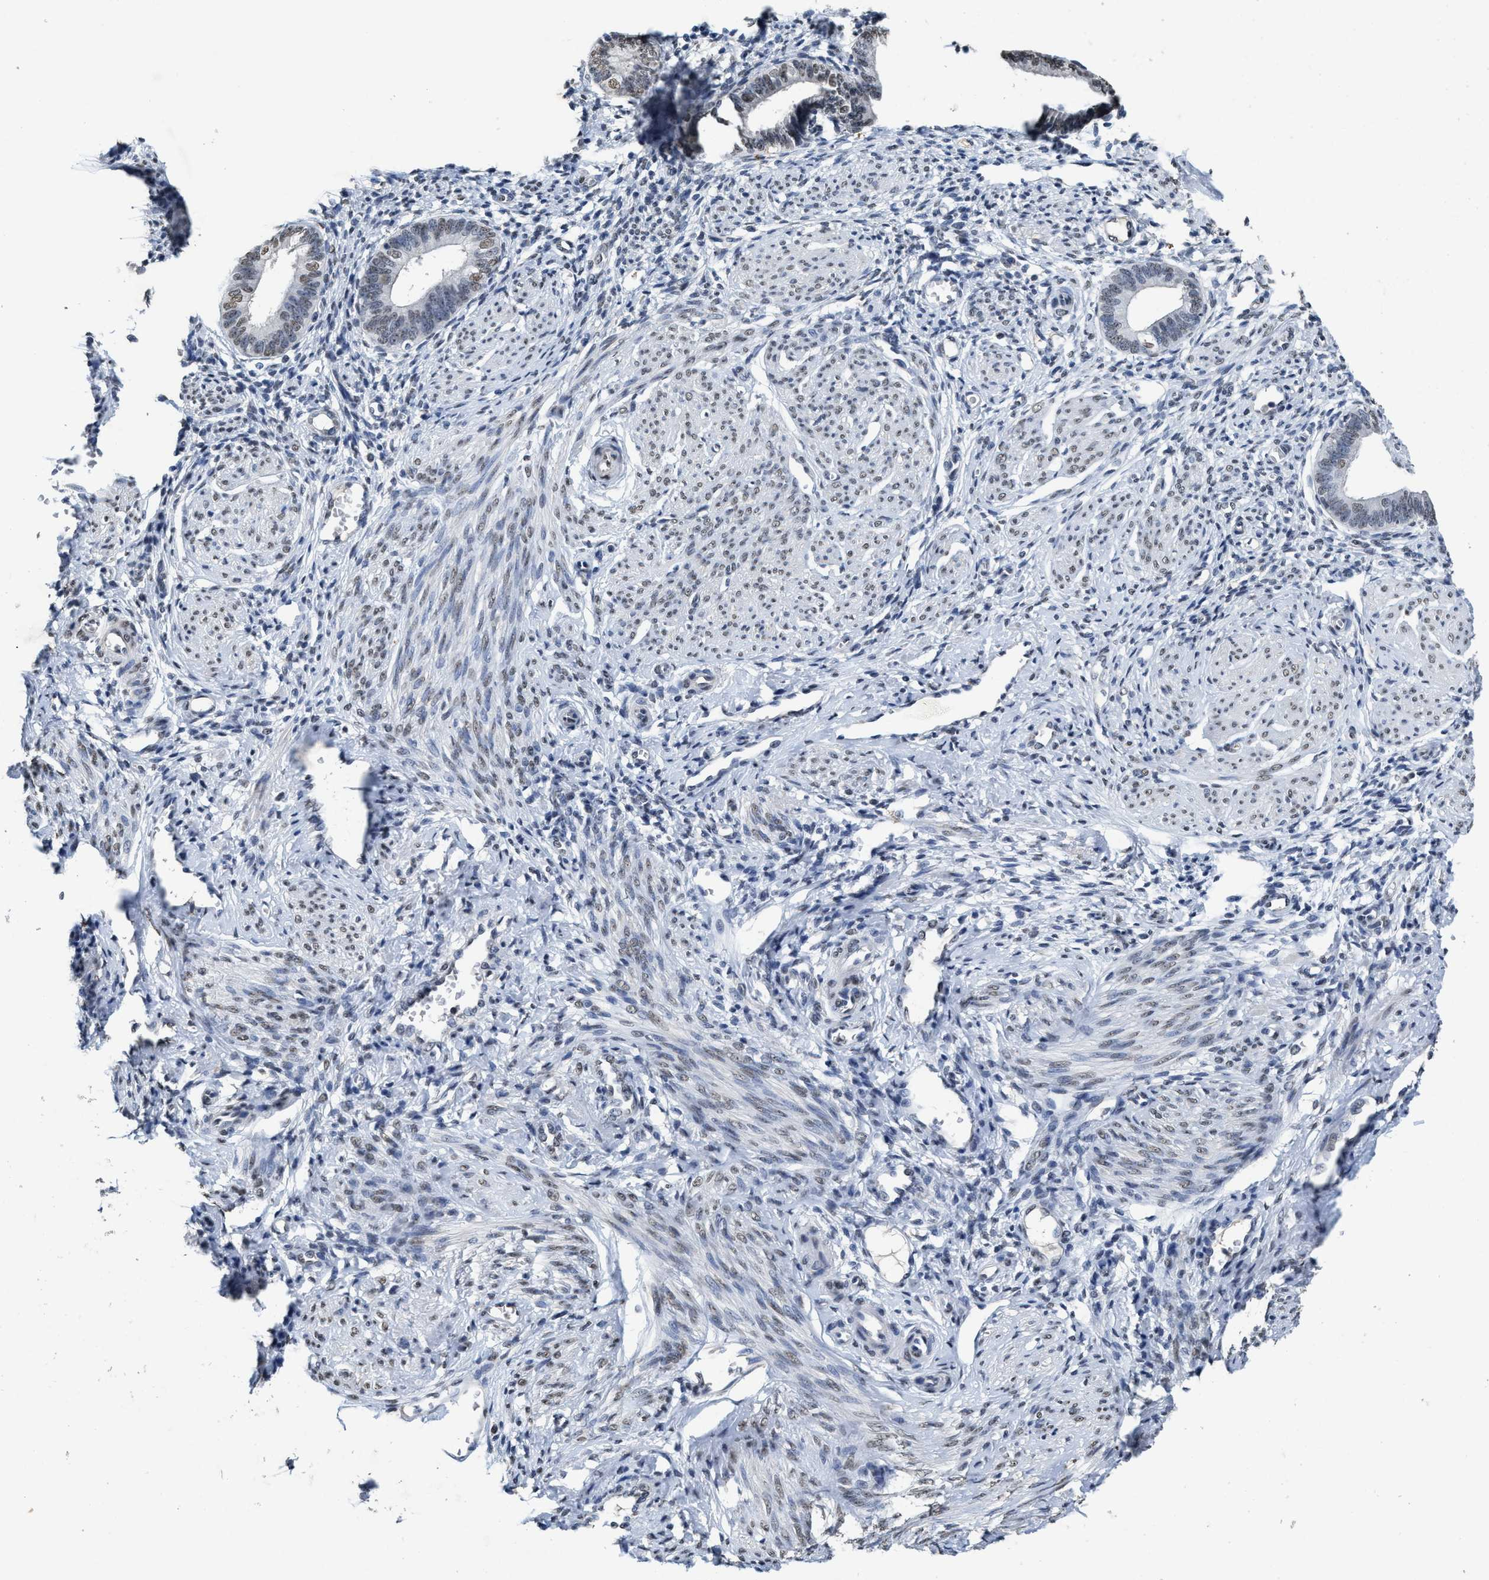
{"staining": {"intensity": "negative", "quantity": "none", "location": "none"}, "tissue": "endometrium", "cell_type": "Cells in endometrial stroma", "image_type": "normal", "snomed": [{"axis": "morphology", "description": "Normal tissue, NOS"}, {"axis": "topography", "description": "Endometrium"}], "caption": "DAB immunohistochemical staining of unremarkable endometrium exhibits no significant staining in cells in endometrial stroma.", "gene": "SUPT16H", "patient": {"sex": "female", "age": 46}}